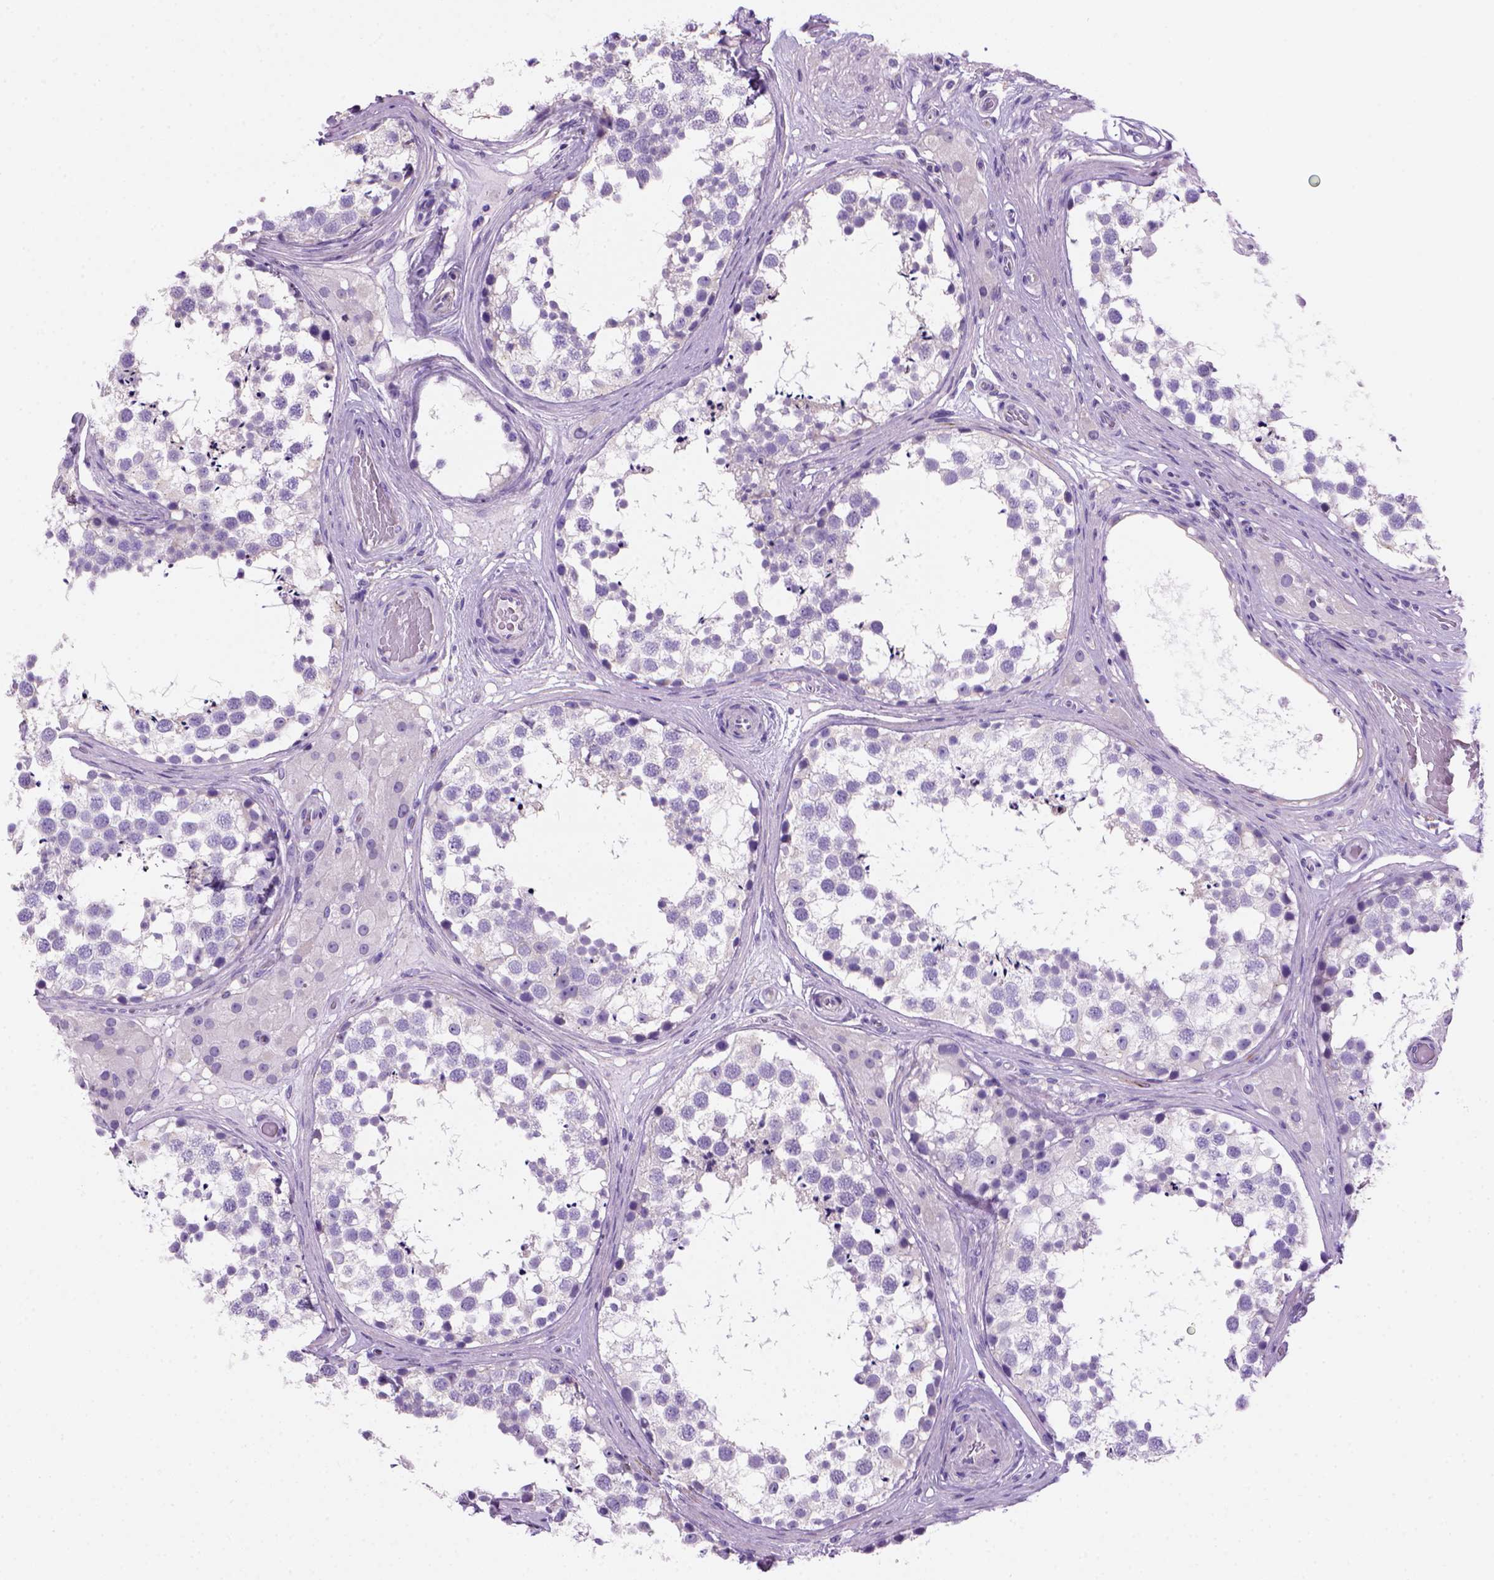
{"staining": {"intensity": "negative", "quantity": "none", "location": "none"}, "tissue": "testis", "cell_type": "Cells in seminiferous ducts", "image_type": "normal", "snomed": [{"axis": "morphology", "description": "Normal tissue, NOS"}, {"axis": "morphology", "description": "Seminoma, NOS"}, {"axis": "topography", "description": "Testis"}], "caption": "A high-resolution histopathology image shows IHC staining of benign testis, which shows no significant positivity in cells in seminiferous ducts.", "gene": "ARHGEF33", "patient": {"sex": "male", "age": 65}}